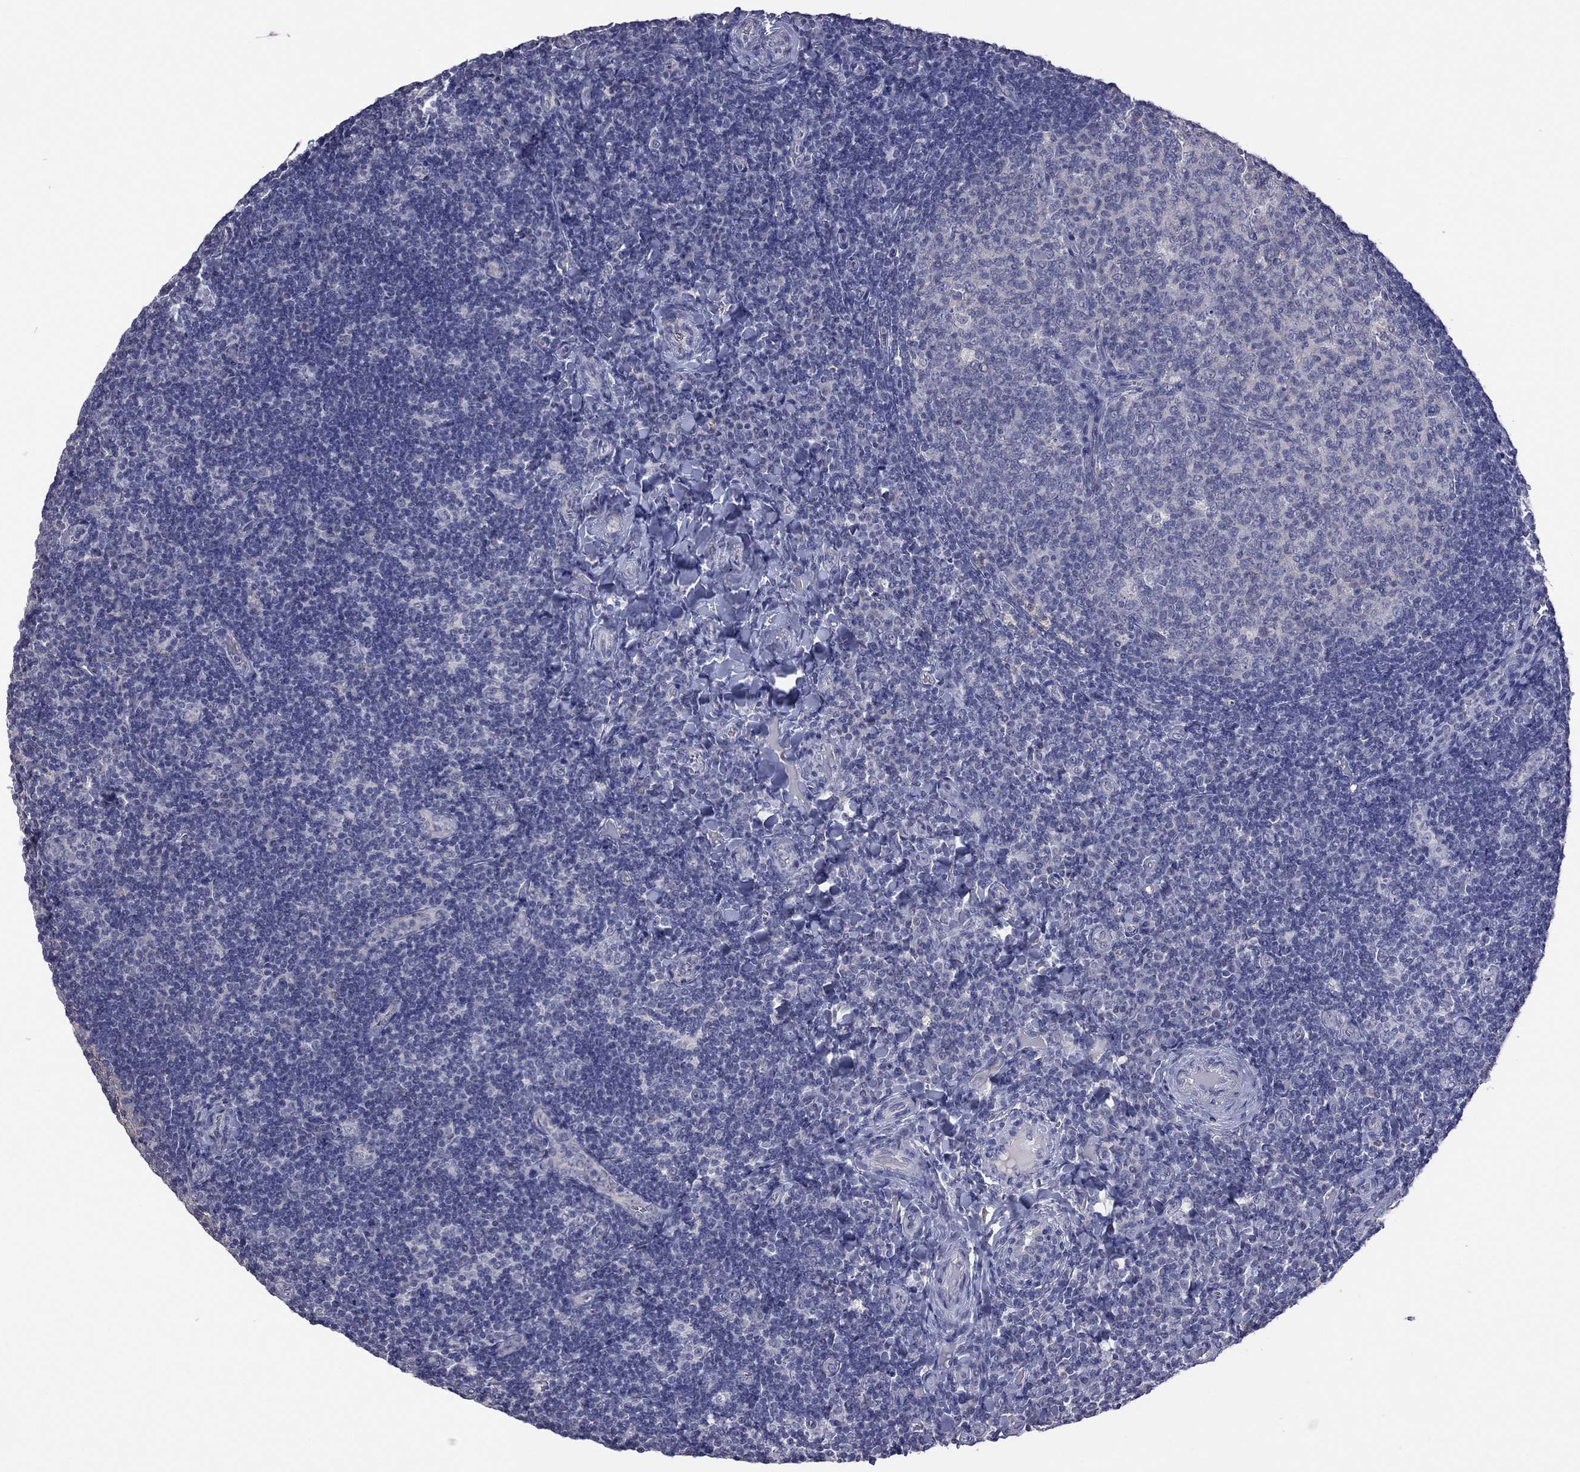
{"staining": {"intensity": "negative", "quantity": "none", "location": "none"}, "tissue": "tonsil", "cell_type": "Germinal center cells", "image_type": "normal", "snomed": [{"axis": "morphology", "description": "Normal tissue, NOS"}, {"axis": "morphology", "description": "Inflammation, NOS"}, {"axis": "topography", "description": "Tonsil"}], "caption": "IHC of normal human tonsil exhibits no staining in germinal center cells.", "gene": "HYLS1", "patient": {"sex": "female", "age": 31}}